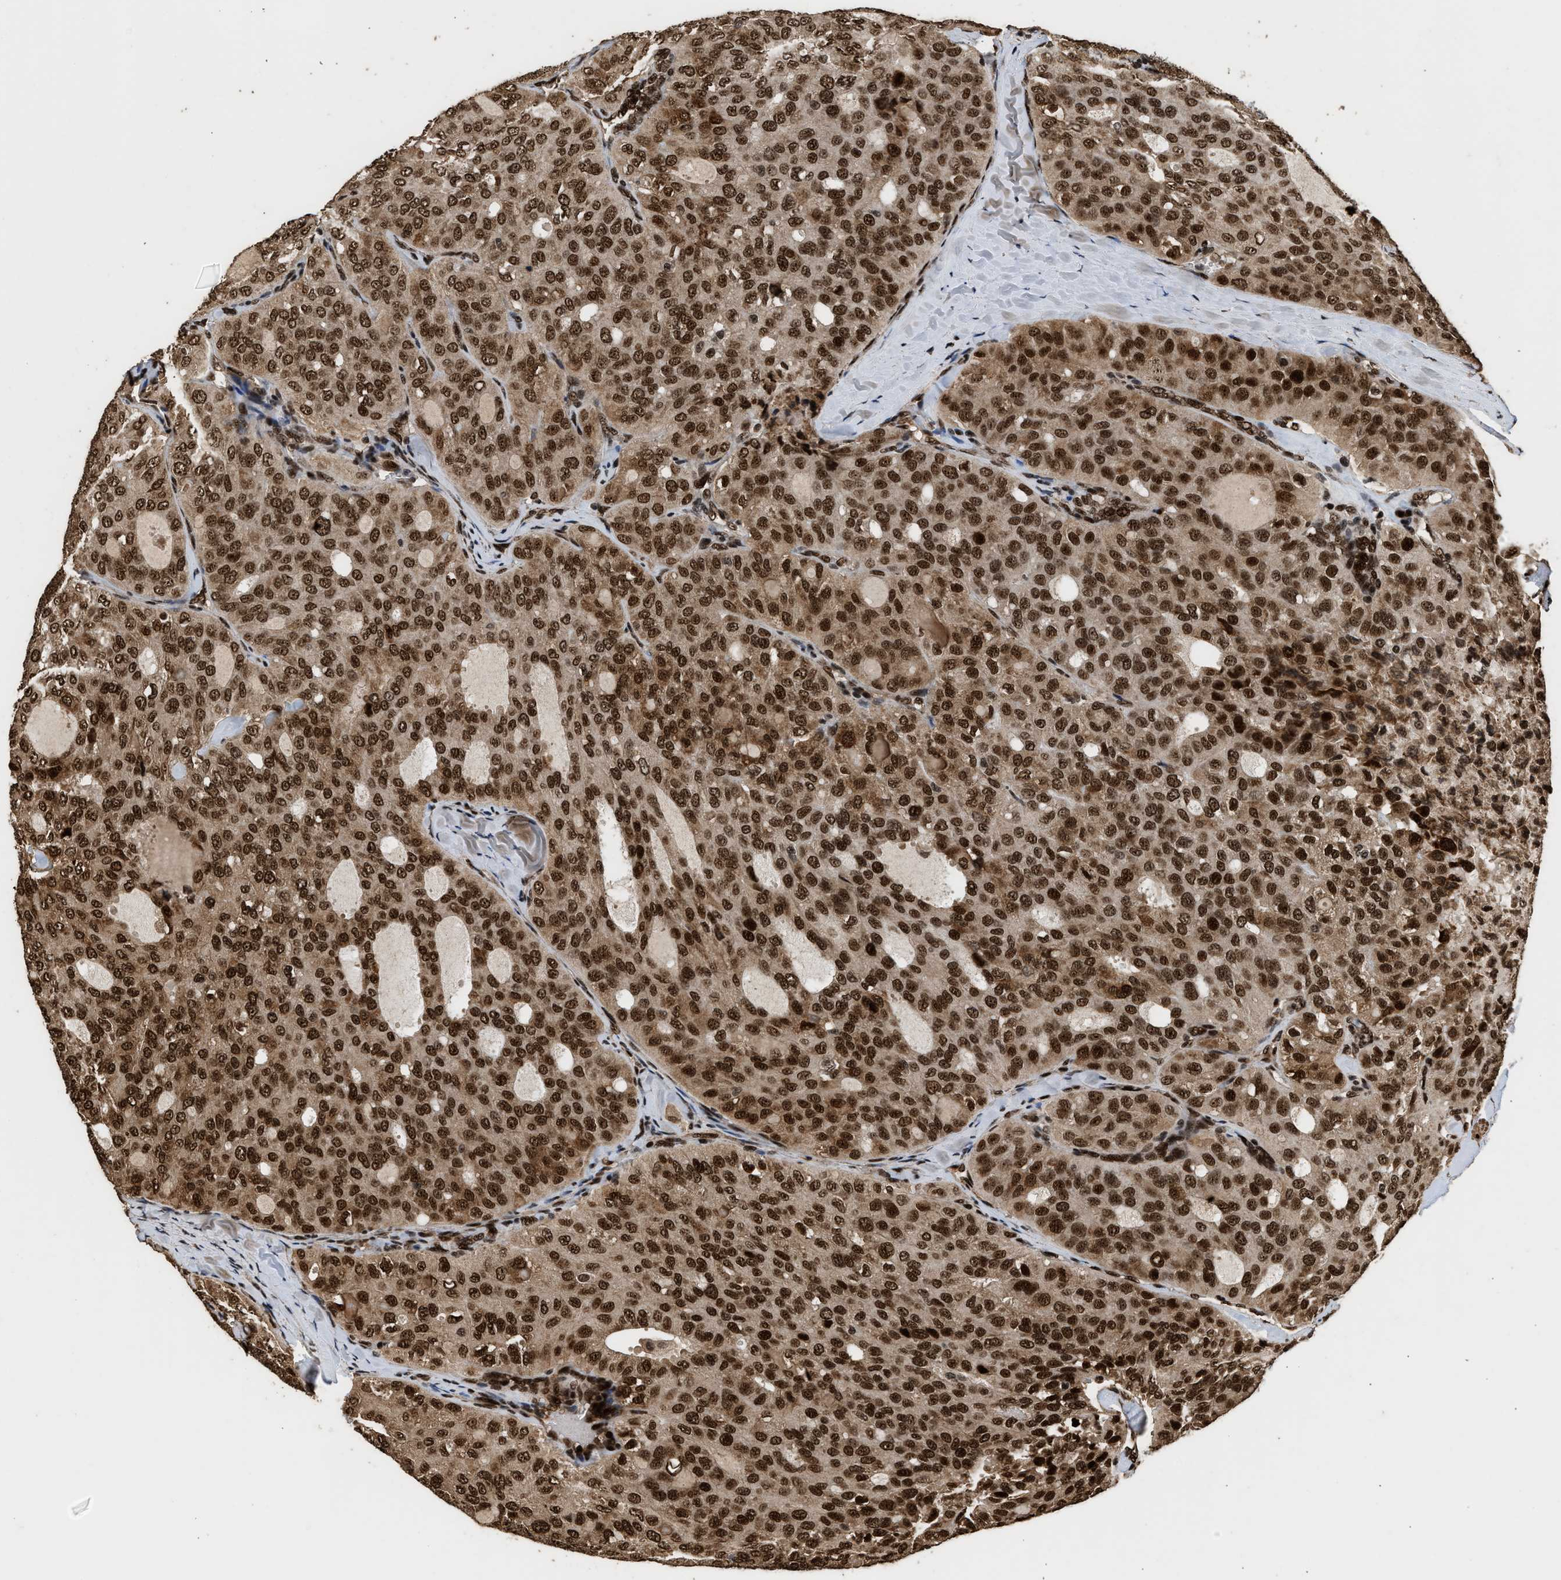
{"staining": {"intensity": "strong", "quantity": ">75%", "location": "cytoplasmic/membranous,nuclear"}, "tissue": "thyroid cancer", "cell_type": "Tumor cells", "image_type": "cancer", "snomed": [{"axis": "morphology", "description": "Follicular adenoma carcinoma, NOS"}, {"axis": "topography", "description": "Thyroid gland"}], "caption": "Human thyroid cancer (follicular adenoma carcinoma) stained with a protein marker exhibits strong staining in tumor cells.", "gene": "PPP4R3B", "patient": {"sex": "male", "age": 75}}